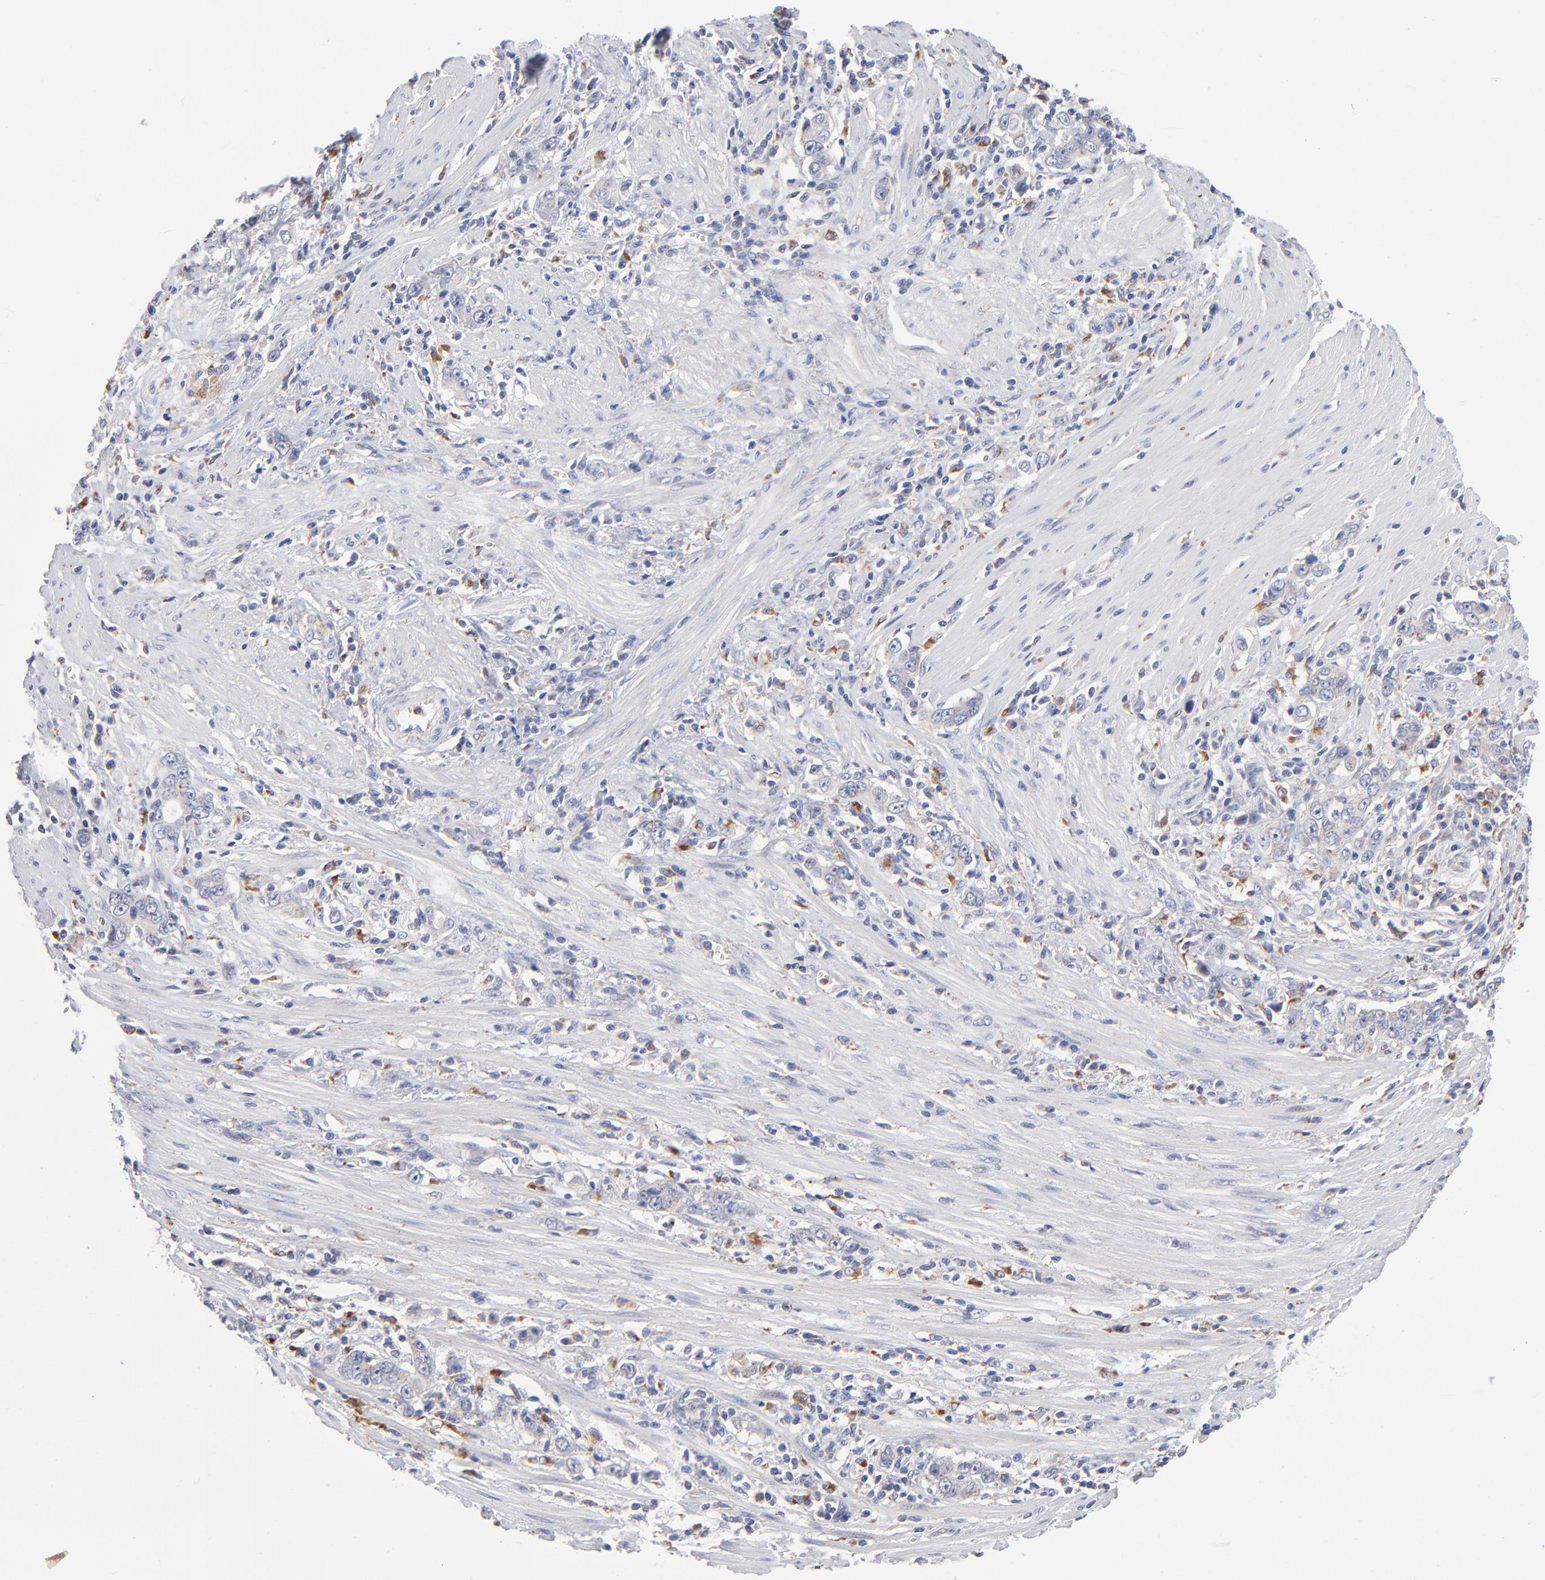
{"staining": {"intensity": "weak", "quantity": "<25%", "location": "cytoplasmic/membranous"}, "tissue": "stomach cancer", "cell_type": "Tumor cells", "image_type": "cancer", "snomed": [{"axis": "morphology", "description": "Adenocarcinoma, NOS"}, {"axis": "topography", "description": "Stomach, lower"}], "caption": "Protein analysis of stomach adenocarcinoma reveals no significant expression in tumor cells. (Brightfield microscopy of DAB IHC at high magnification).", "gene": "RRAGB", "patient": {"sex": "female", "age": 72}}